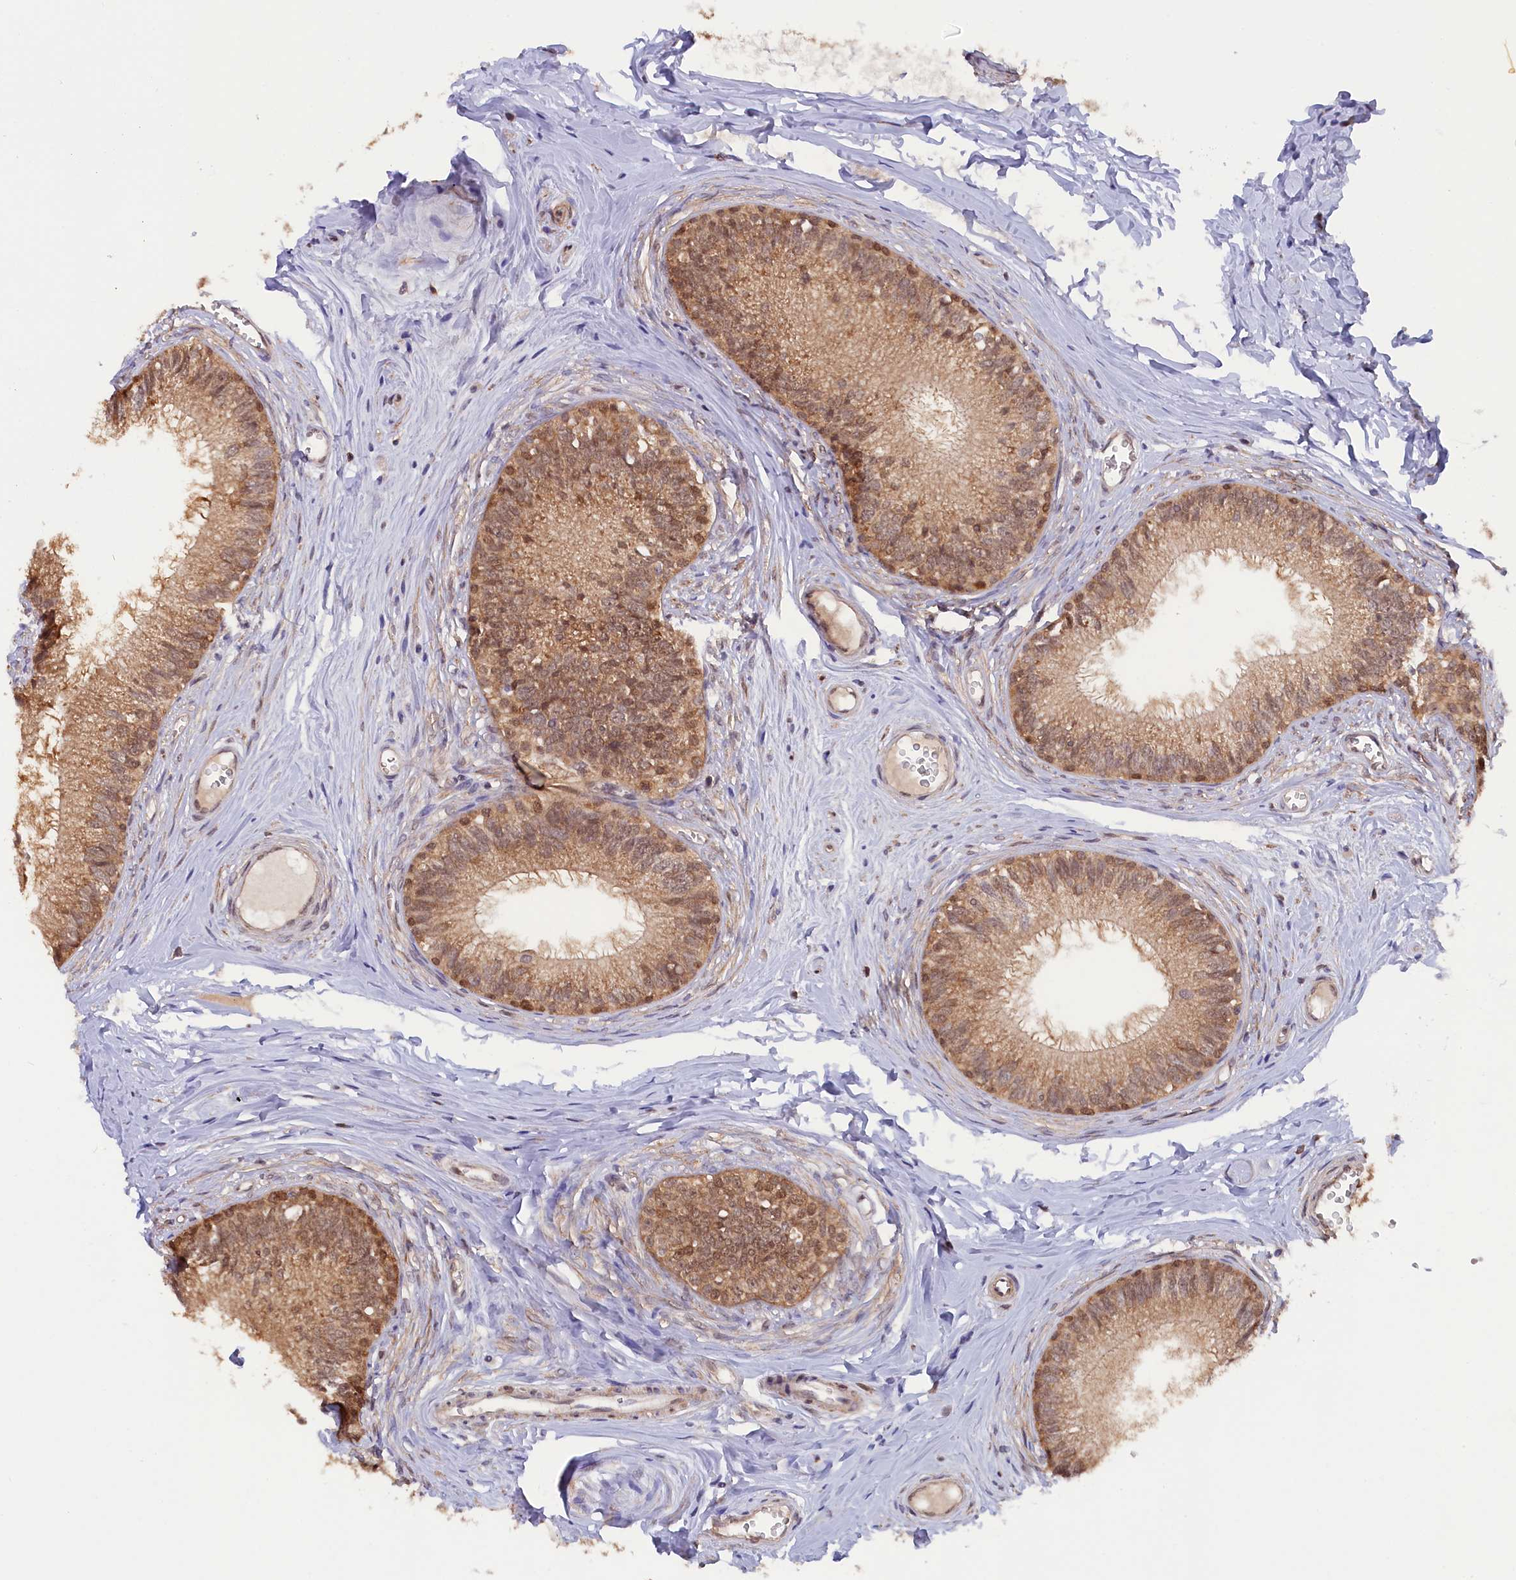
{"staining": {"intensity": "moderate", "quantity": ">75%", "location": "cytoplasmic/membranous,nuclear"}, "tissue": "epididymis", "cell_type": "Glandular cells", "image_type": "normal", "snomed": [{"axis": "morphology", "description": "Normal tissue, NOS"}, {"axis": "topography", "description": "Epididymis"}], "caption": "Immunohistochemistry (IHC) histopathology image of normal human epididymis stained for a protein (brown), which exhibits medium levels of moderate cytoplasmic/membranous,nuclear positivity in about >75% of glandular cells.", "gene": "JPT2", "patient": {"sex": "male", "age": 33}}